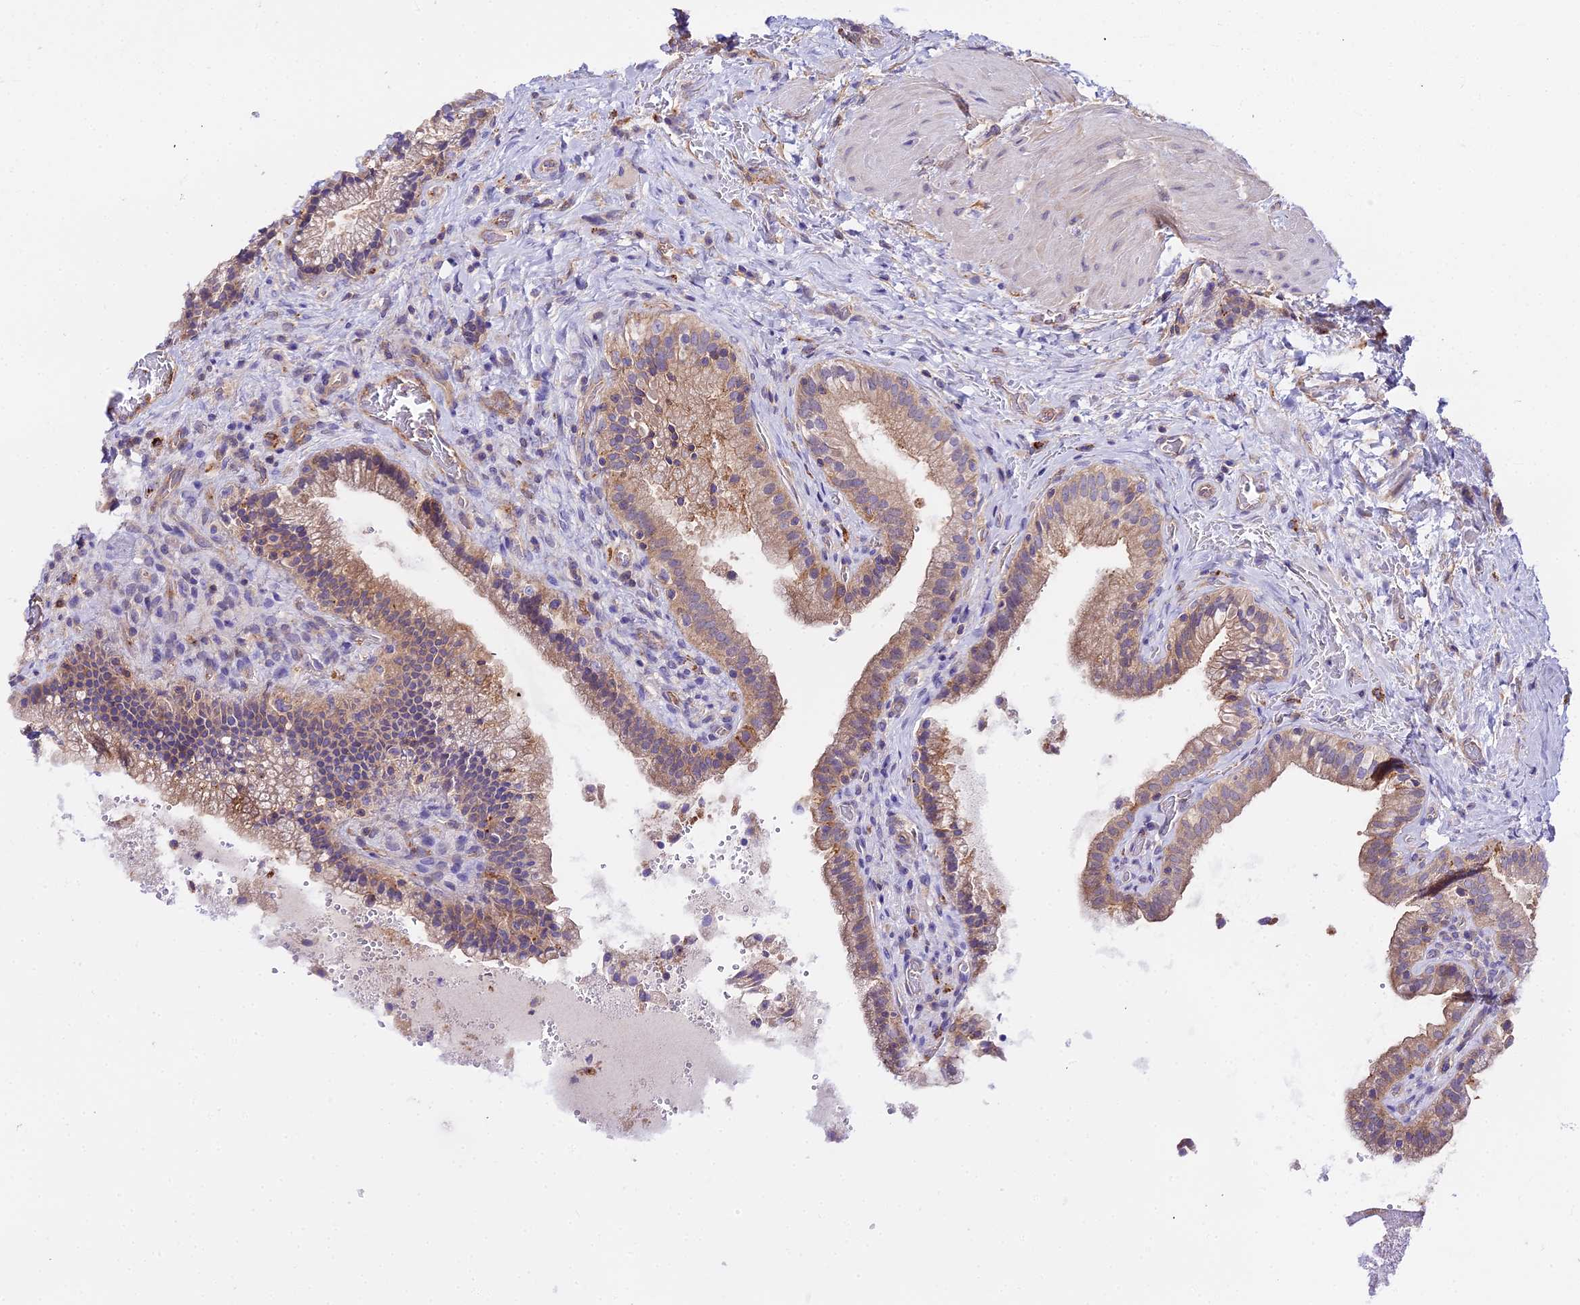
{"staining": {"intensity": "moderate", "quantity": ">75%", "location": "cytoplasmic/membranous"}, "tissue": "gallbladder", "cell_type": "Glandular cells", "image_type": "normal", "snomed": [{"axis": "morphology", "description": "Normal tissue, NOS"}, {"axis": "topography", "description": "Gallbladder"}], "caption": "A medium amount of moderate cytoplasmic/membranous expression is seen in about >75% of glandular cells in benign gallbladder. The staining was performed using DAB to visualize the protein expression in brown, while the nuclei were stained in blue with hematoxylin (Magnification: 20x).", "gene": "GLYAT", "patient": {"sex": "male", "age": 24}}